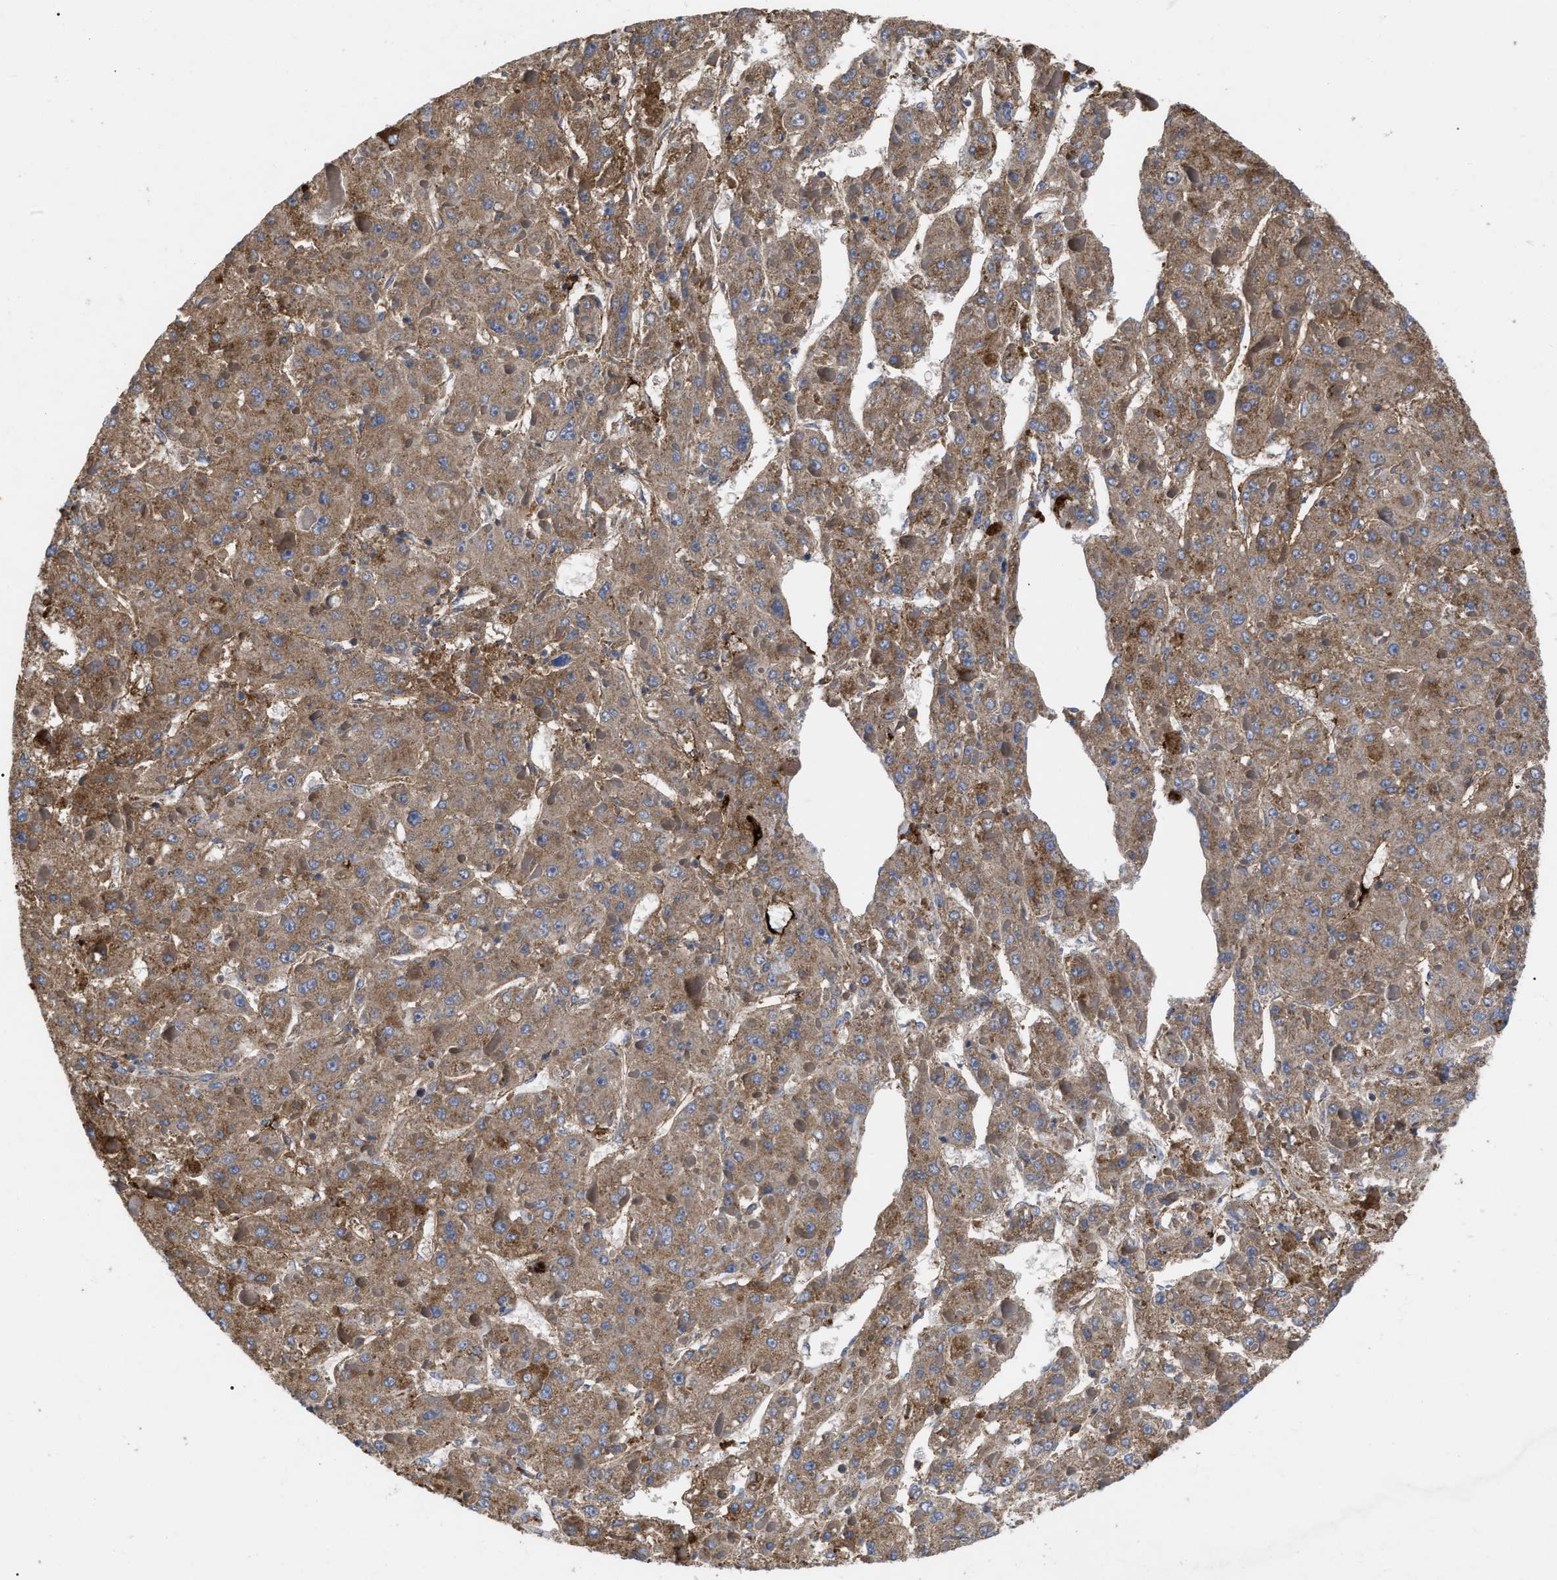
{"staining": {"intensity": "moderate", "quantity": ">75%", "location": "cytoplasmic/membranous"}, "tissue": "liver cancer", "cell_type": "Tumor cells", "image_type": "cancer", "snomed": [{"axis": "morphology", "description": "Carcinoma, Hepatocellular, NOS"}, {"axis": "topography", "description": "Liver"}], "caption": "A high-resolution histopathology image shows immunohistochemistry (IHC) staining of liver cancer, which exhibits moderate cytoplasmic/membranous staining in approximately >75% of tumor cells.", "gene": "FAM171A2", "patient": {"sex": "female", "age": 73}}